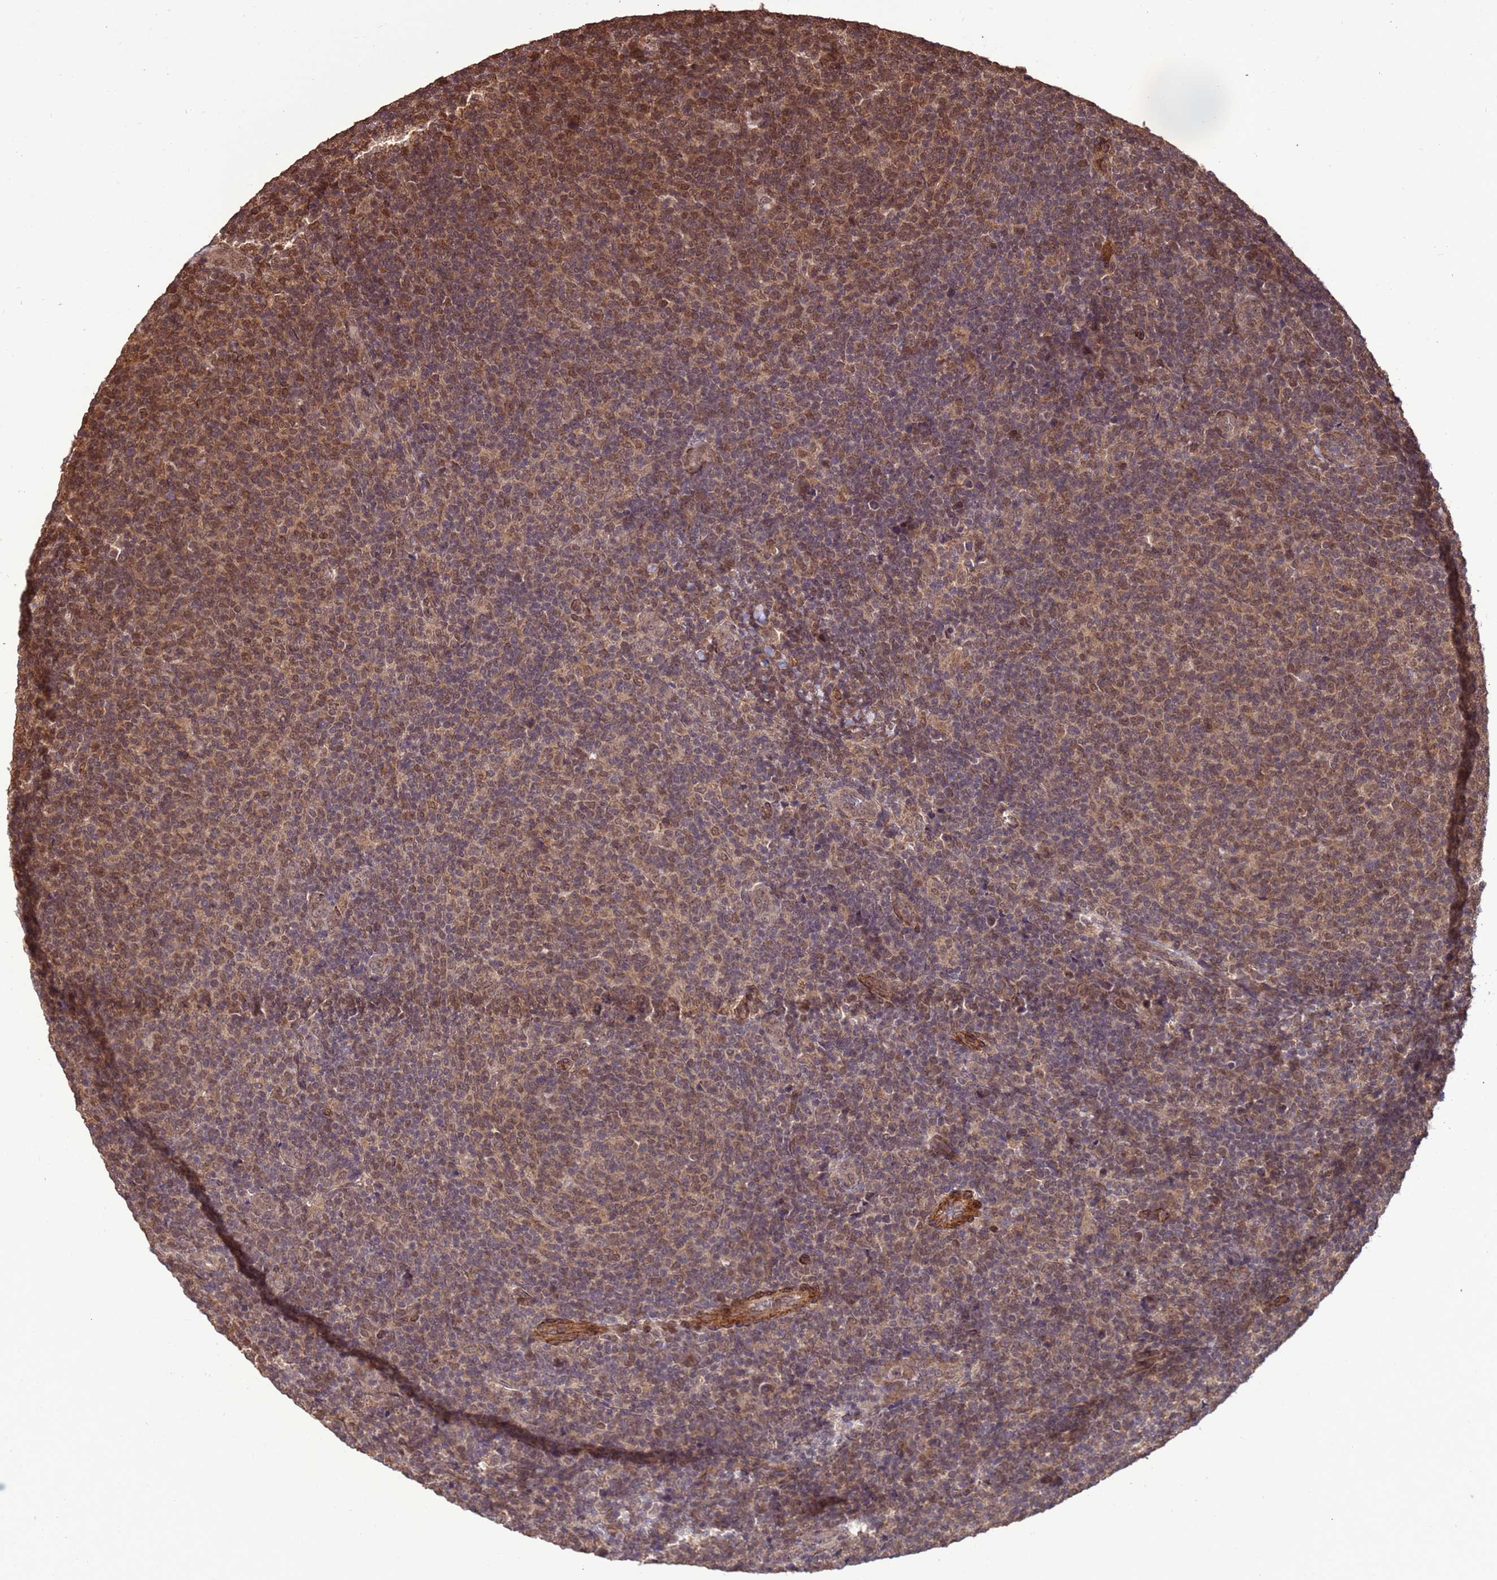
{"staining": {"intensity": "moderate", "quantity": ">75%", "location": "cytoplasmic/membranous,nuclear"}, "tissue": "lymphoma", "cell_type": "Tumor cells", "image_type": "cancer", "snomed": [{"axis": "morphology", "description": "Malignant lymphoma, non-Hodgkin's type, Low grade"}, {"axis": "topography", "description": "Lymph node"}], "caption": "Protein expression analysis of human lymphoma reveals moderate cytoplasmic/membranous and nuclear staining in approximately >75% of tumor cells. (IHC, brightfield microscopy, high magnification).", "gene": "VSTM4", "patient": {"sex": "male", "age": 66}}